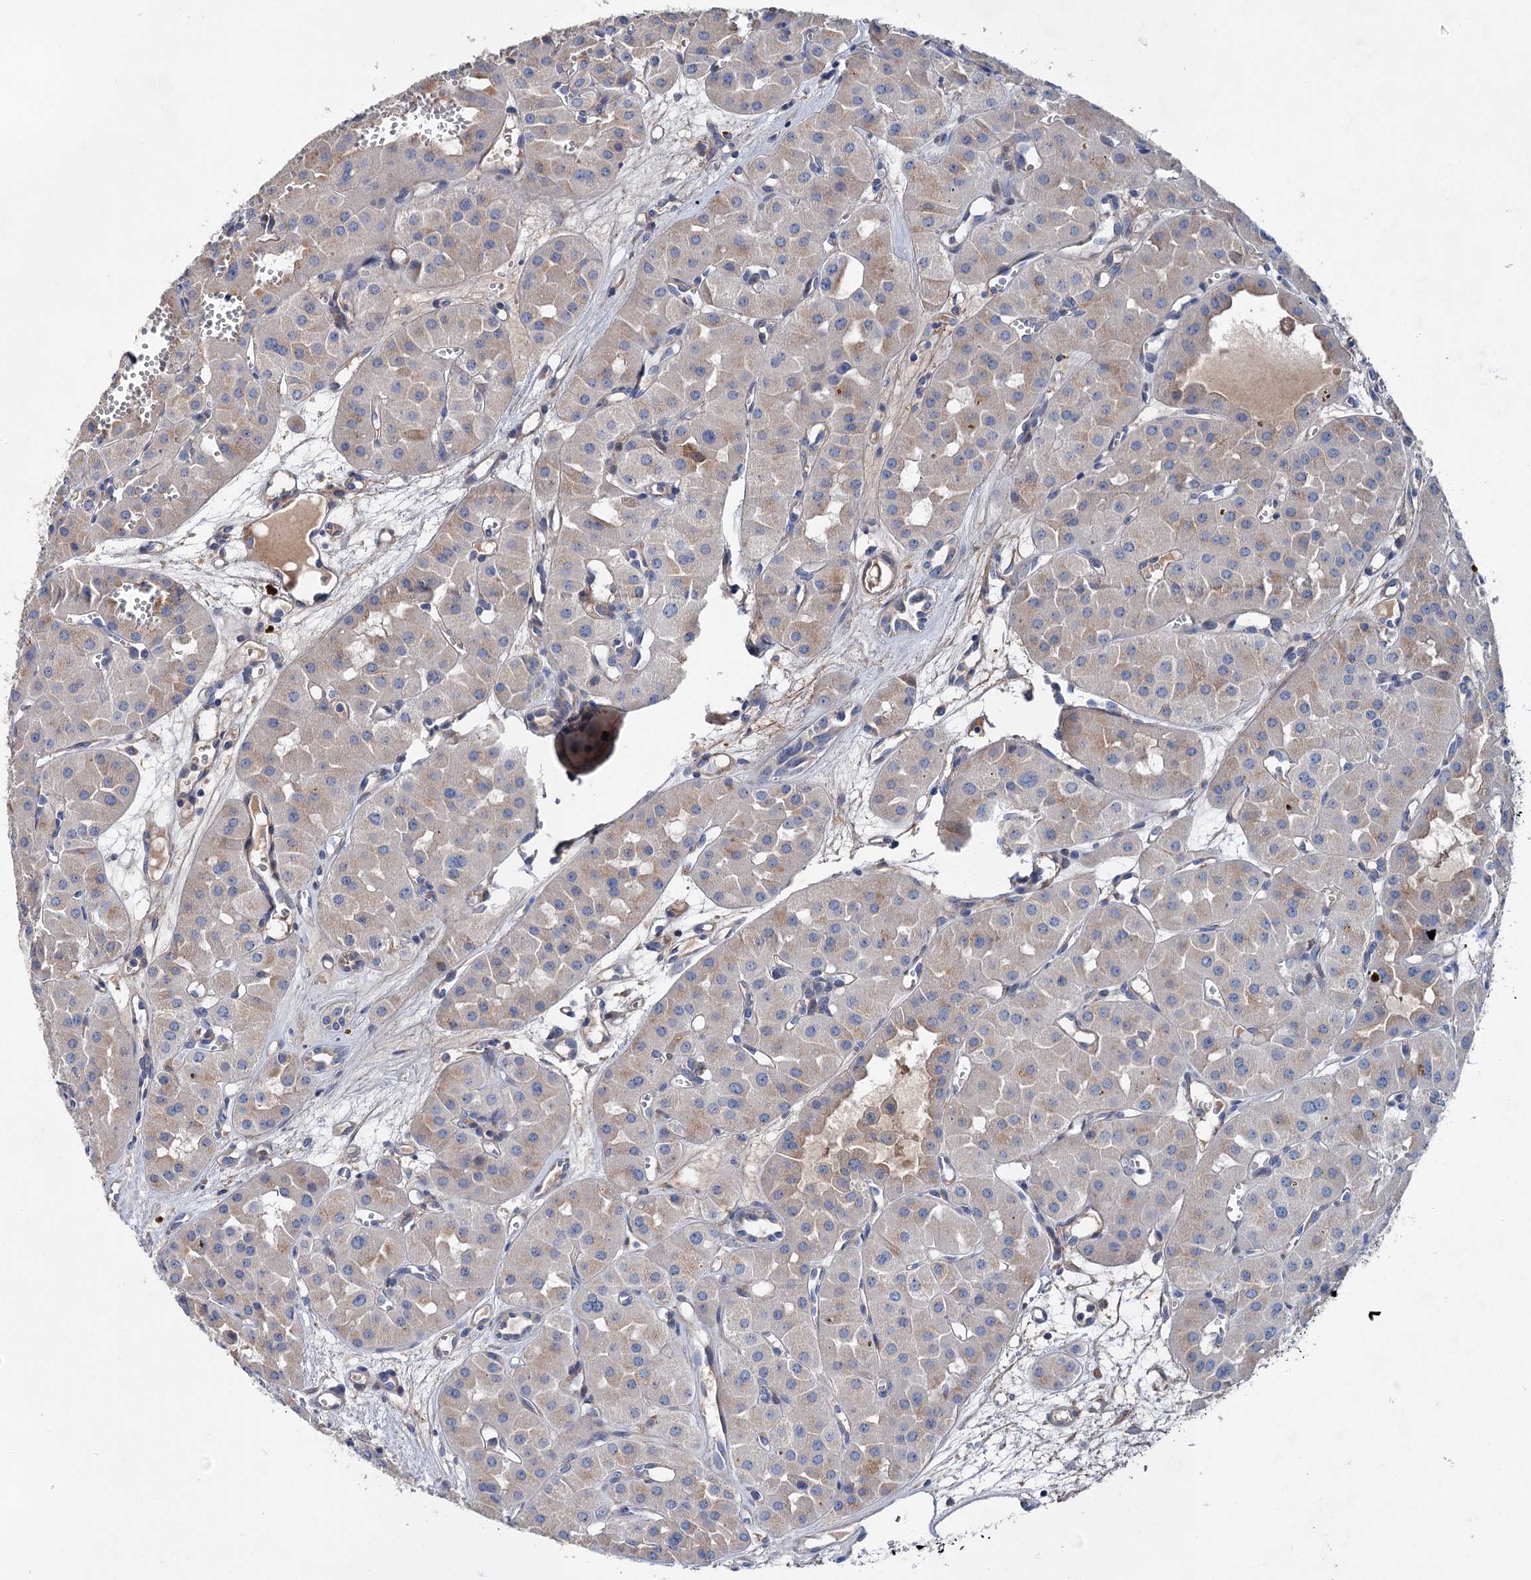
{"staining": {"intensity": "weak", "quantity": "25%-75%", "location": "cytoplasmic/membranous"}, "tissue": "renal cancer", "cell_type": "Tumor cells", "image_type": "cancer", "snomed": [{"axis": "morphology", "description": "Carcinoma, NOS"}, {"axis": "topography", "description": "Kidney"}], "caption": "Weak cytoplasmic/membranous expression for a protein is present in about 25%-75% of tumor cells of renal cancer using immunohistochemistry.", "gene": "GPR155", "patient": {"sex": "female", "age": 75}}